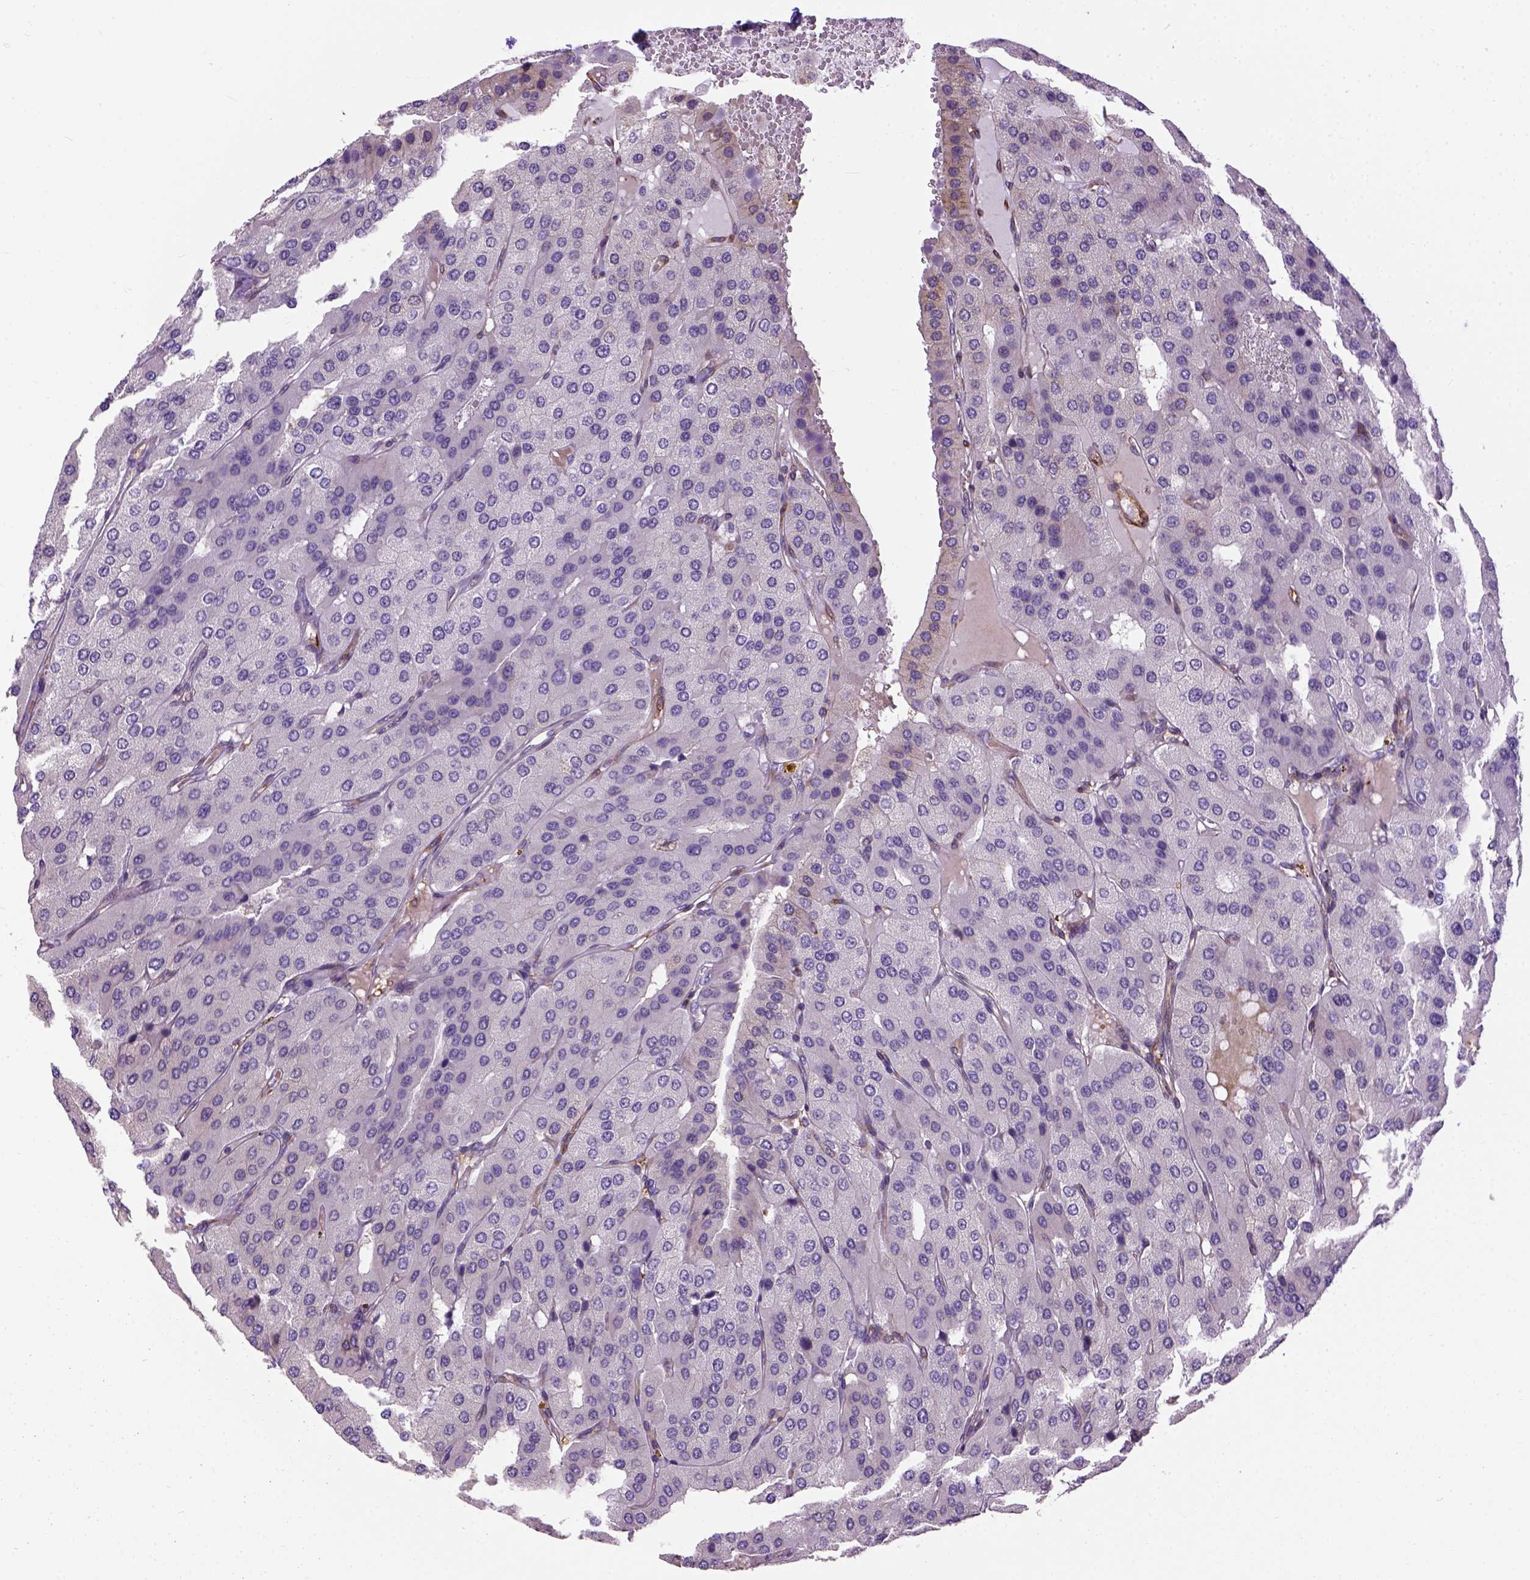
{"staining": {"intensity": "negative", "quantity": "none", "location": "none"}, "tissue": "parathyroid gland", "cell_type": "Glandular cells", "image_type": "normal", "snomed": [{"axis": "morphology", "description": "Normal tissue, NOS"}, {"axis": "morphology", "description": "Adenoma, NOS"}, {"axis": "topography", "description": "Parathyroid gland"}], "caption": "Glandular cells are negative for brown protein staining in normal parathyroid gland. (IHC, brightfield microscopy, high magnification).", "gene": "KAZN", "patient": {"sex": "female", "age": 86}}